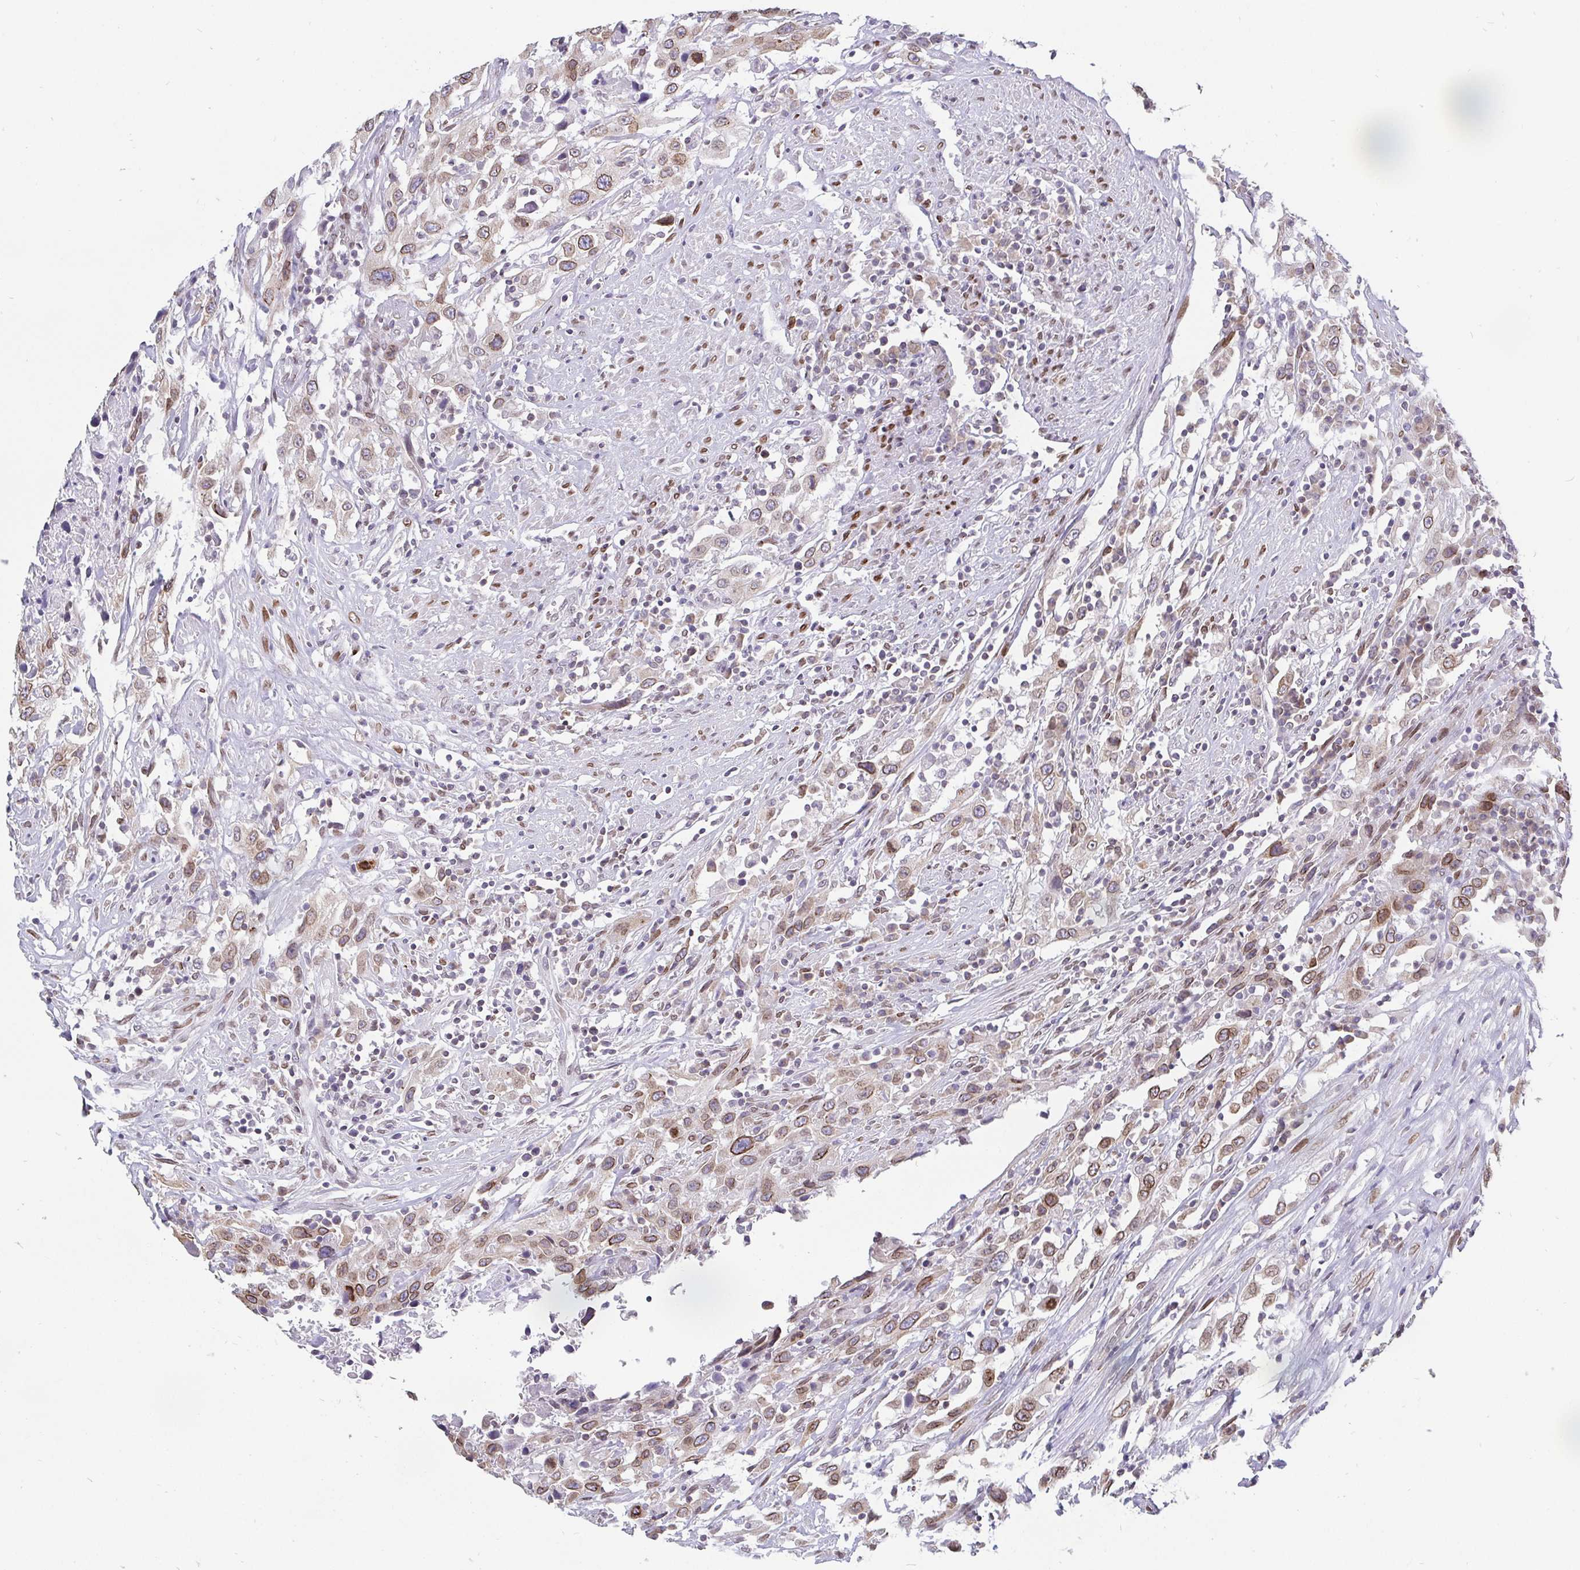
{"staining": {"intensity": "moderate", "quantity": ">75%", "location": "cytoplasmic/membranous,nuclear"}, "tissue": "urothelial cancer", "cell_type": "Tumor cells", "image_type": "cancer", "snomed": [{"axis": "morphology", "description": "Urothelial carcinoma, High grade"}, {"axis": "topography", "description": "Urinary bladder"}], "caption": "Tumor cells show medium levels of moderate cytoplasmic/membranous and nuclear positivity in approximately >75% of cells in human high-grade urothelial carcinoma.", "gene": "EMD", "patient": {"sex": "male", "age": 61}}